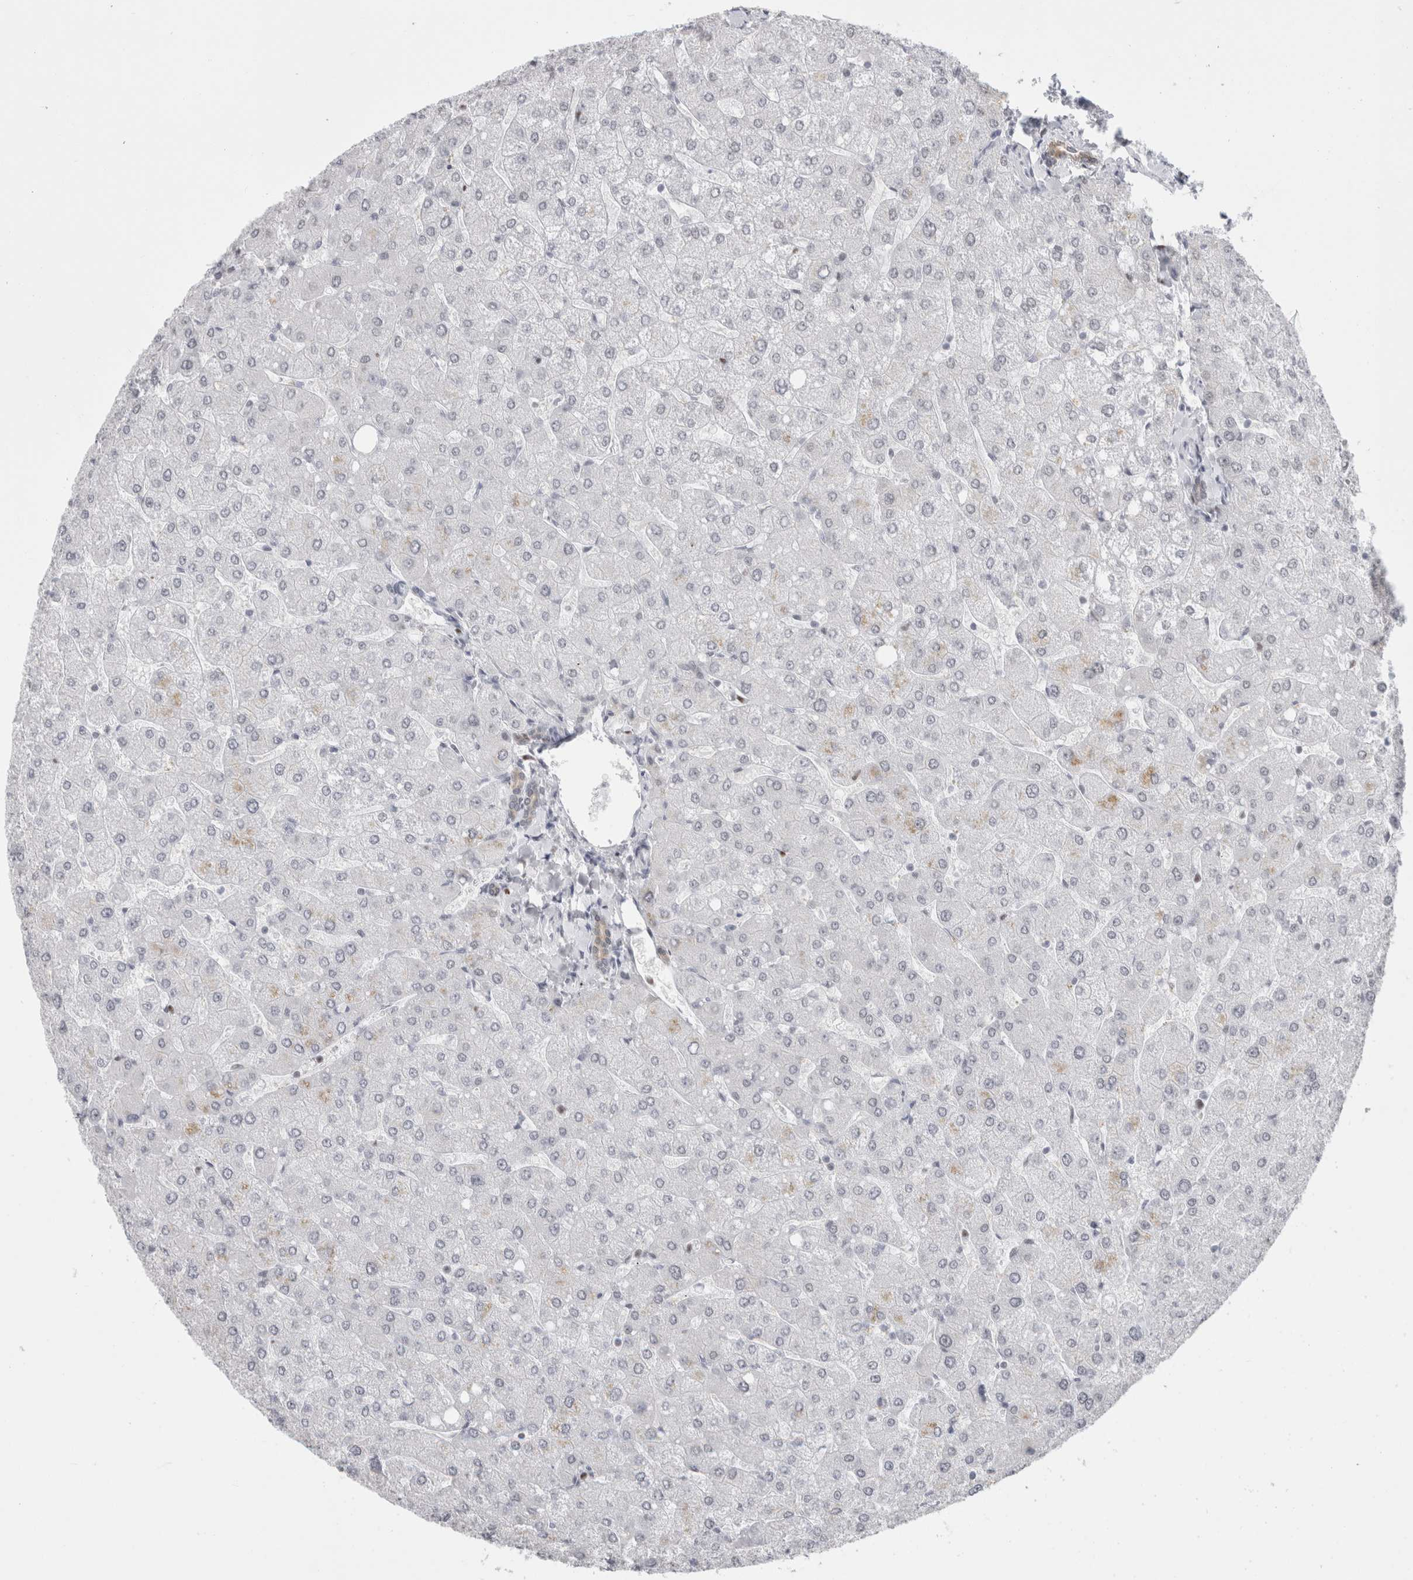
{"staining": {"intensity": "weak", "quantity": "25%-75%", "location": "cytoplasmic/membranous"}, "tissue": "liver", "cell_type": "Cholangiocytes", "image_type": "normal", "snomed": [{"axis": "morphology", "description": "Normal tissue, NOS"}, {"axis": "topography", "description": "Liver"}], "caption": "Cholangiocytes demonstrate low levels of weak cytoplasmic/membranous positivity in approximately 25%-75% of cells in unremarkable human liver. The staining was performed using DAB (3,3'-diaminobenzidine) to visualize the protein expression in brown, while the nuclei were stained in blue with hematoxylin (Magnification: 20x).", "gene": "SMARCC1", "patient": {"sex": "male", "age": 55}}